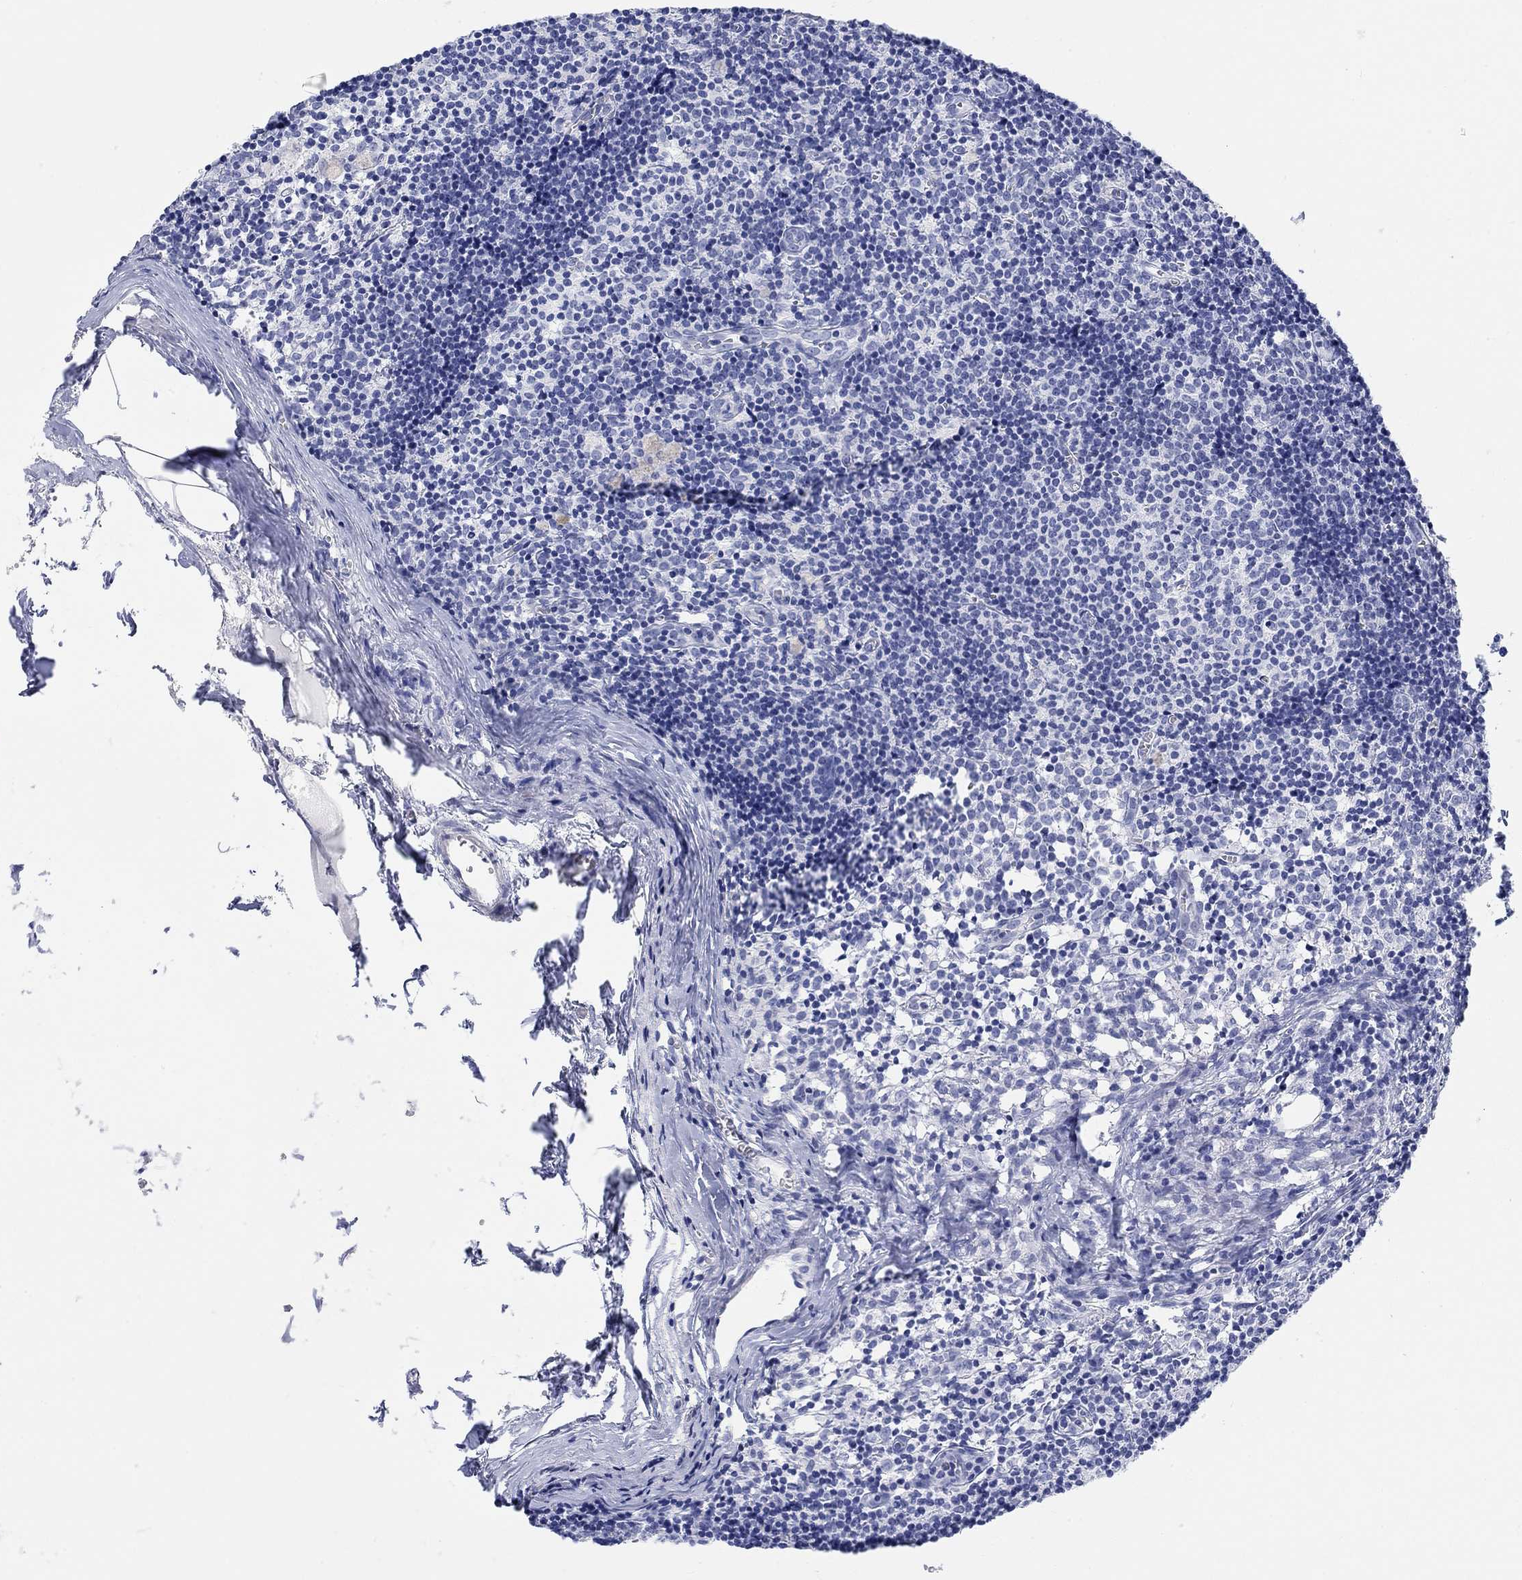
{"staining": {"intensity": "negative", "quantity": "none", "location": "none"}, "tissue": "lymph node", "cell_type": "Germinal center cells", "image_type": "normal", "snomed": [{"axis": "morphology", "description": "Normal tissue, NOS"}, {"axis": "topography", "description": "Lymph node"}], "caption": "A histopathology image of human lymph node is negative for staining in germinal center cells. The staining is performed using DAB (3,3'-diaminobenzidine) brown chromogen with nuclei counter-stained in using hematoxylin.", "gene": "XIRP2", "patient": {"sex": "female", "age": 52}}